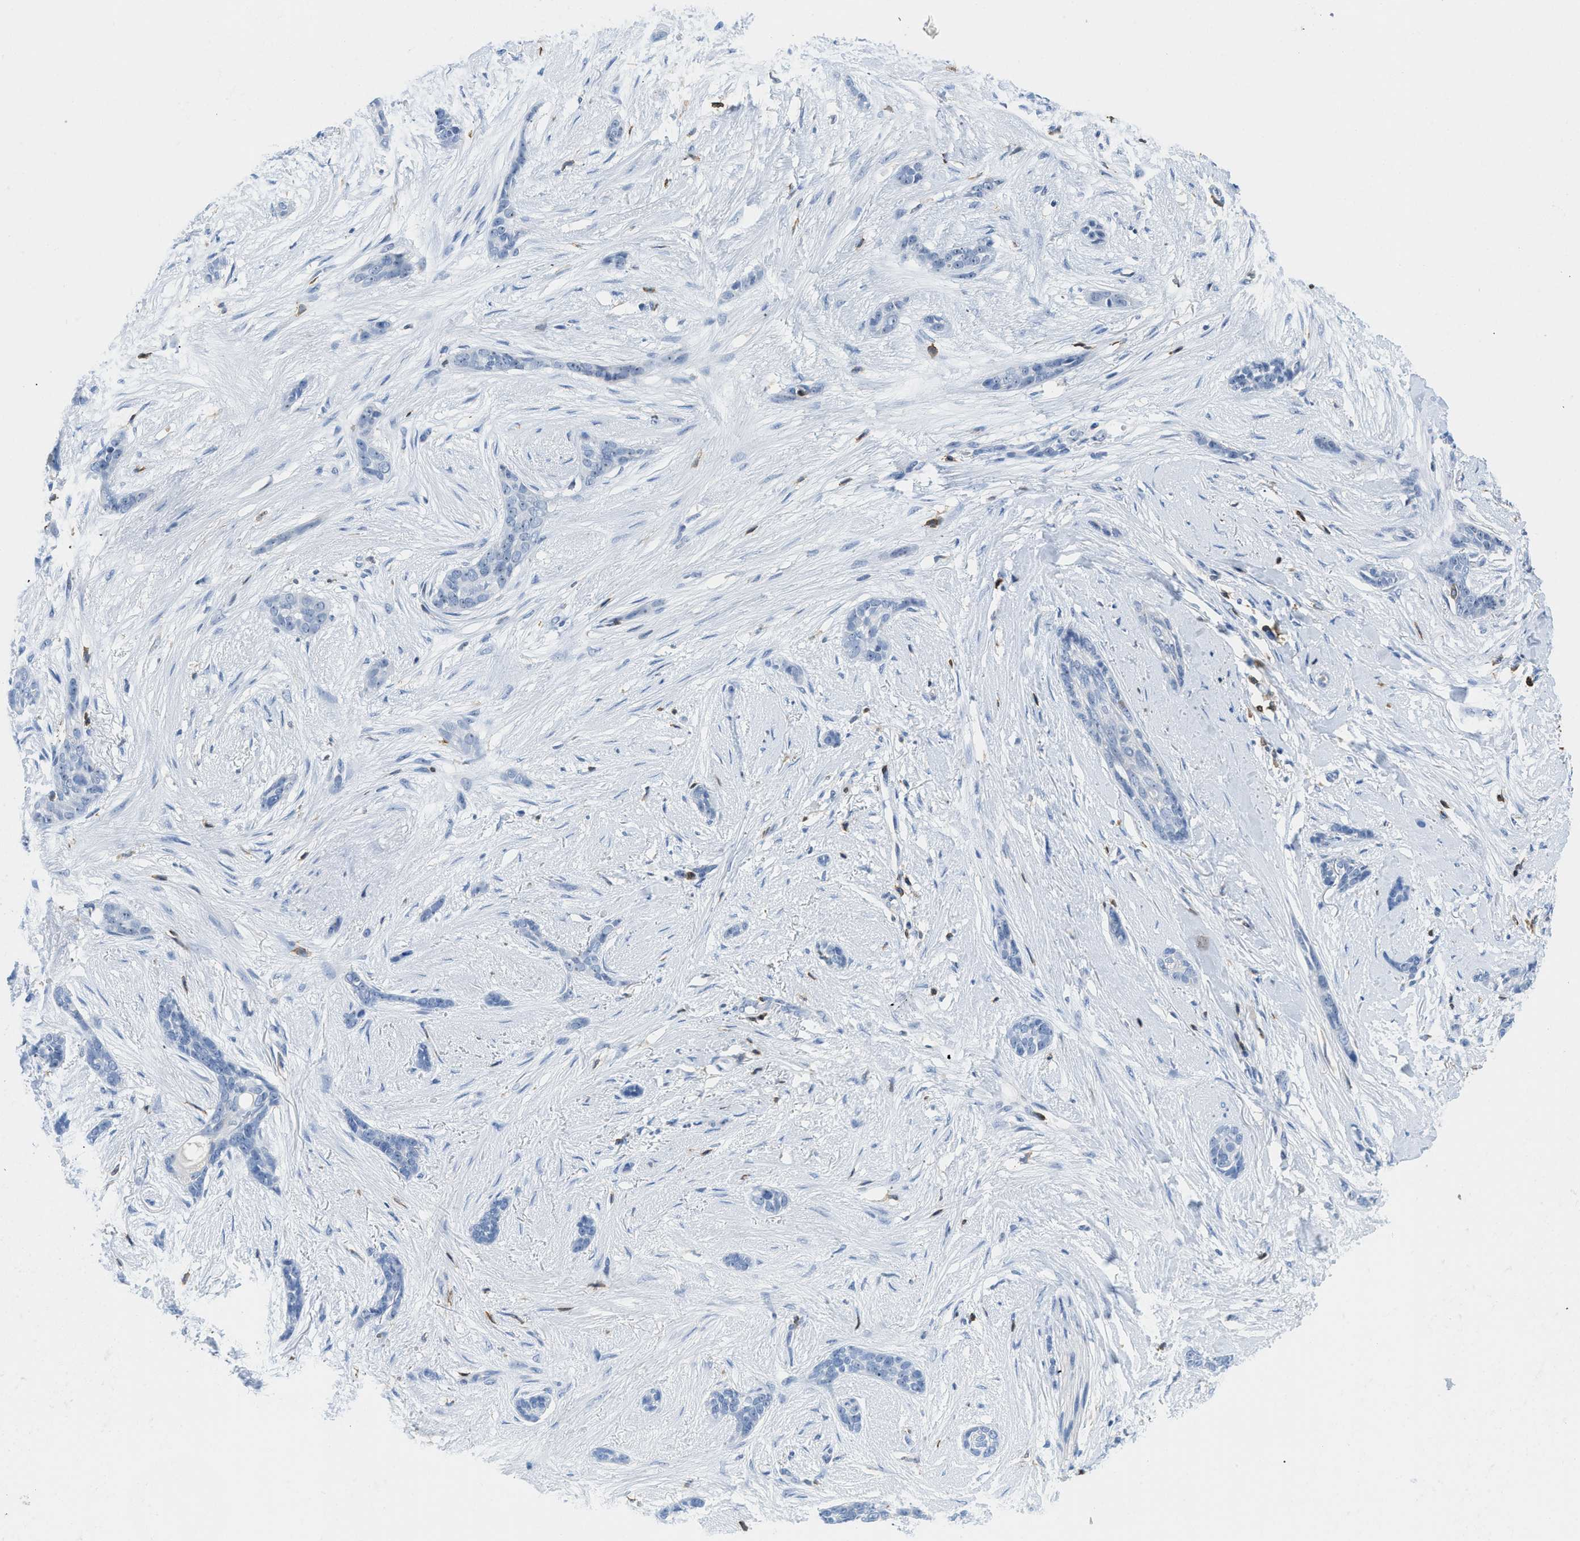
{"staining": {"intensity": "negative", "quantity": "none", "location": "none"}, "tissue": "skin cancer", "cell_type": "Tumor cells", "image_type": "cancer", "snomed": [{"axis": "morphology", "description": "Basal cell carcinoma"}, {"axis": "morphology", "description": "Adnexal tumor, benign"}, {"axis": "topography", "description": "Skin"}], "caption": "An immunohistochemistry histopathology image of skin cancer (basal cell carcinoma) is shown. There is no staining in tumor cells of skin cancer (basal cell carcinoma). Brightfield microscopy of immunohistochemistry (IHC) stained with DAB (brown) and hematoxylin (blue), captured at high magnification.", "gene": "FAM151A", "patient": {"sex": "female", "age": 42}}